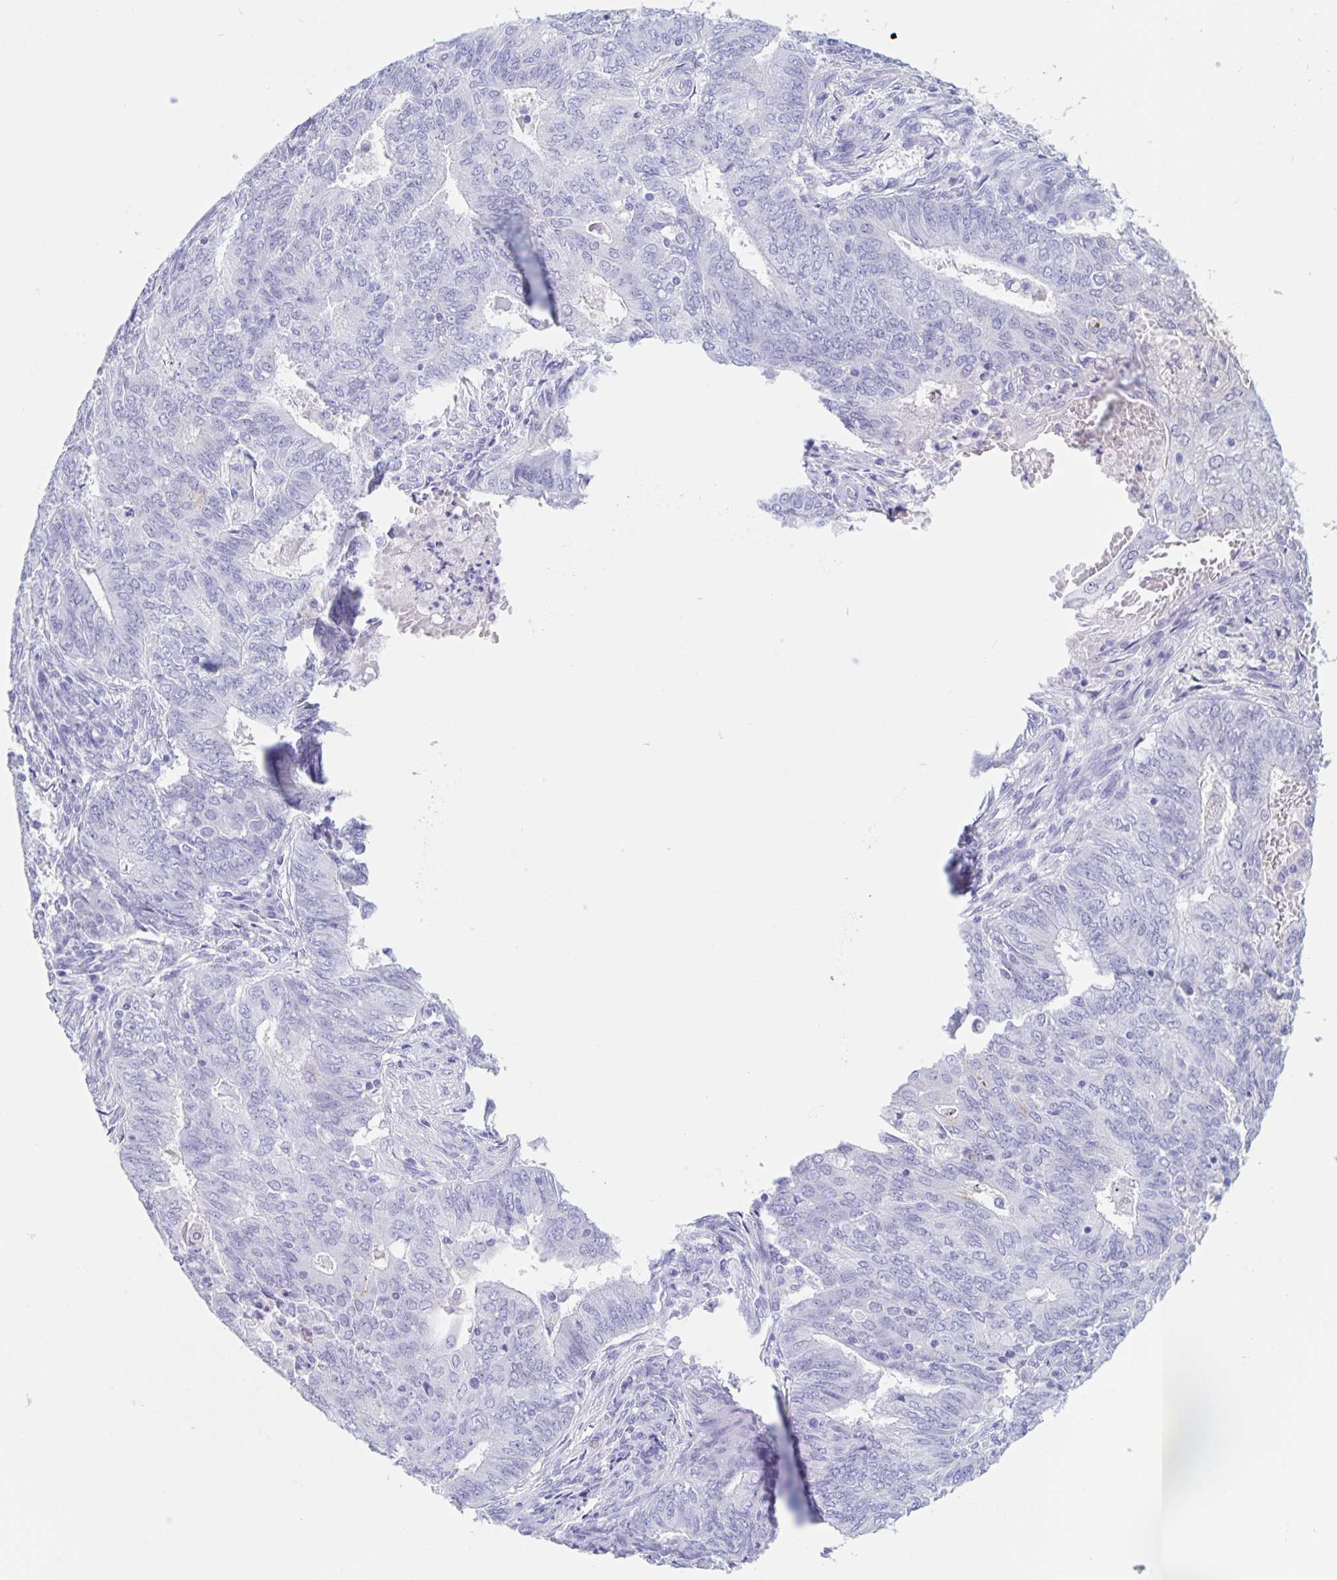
{"staining": {"intensity": "negative", "quantity": "none", "location": "none"}, "tissue": "endometrial cancer", "cell_type": "Tumor cells", "image_type": "cancer", "snomed": [{"axis": "morphology", "description": "Adenocarcinoma, NOS"}, {"axis": "topography", "description": "Endometrium"}], "caption": "Immunohistochemistry of human endometrial cancer (adenocarcinoma) reveals no positivity in tumor cells.", "gene": "DMBT1", "patient": {"sex": "female", "age": 62}}